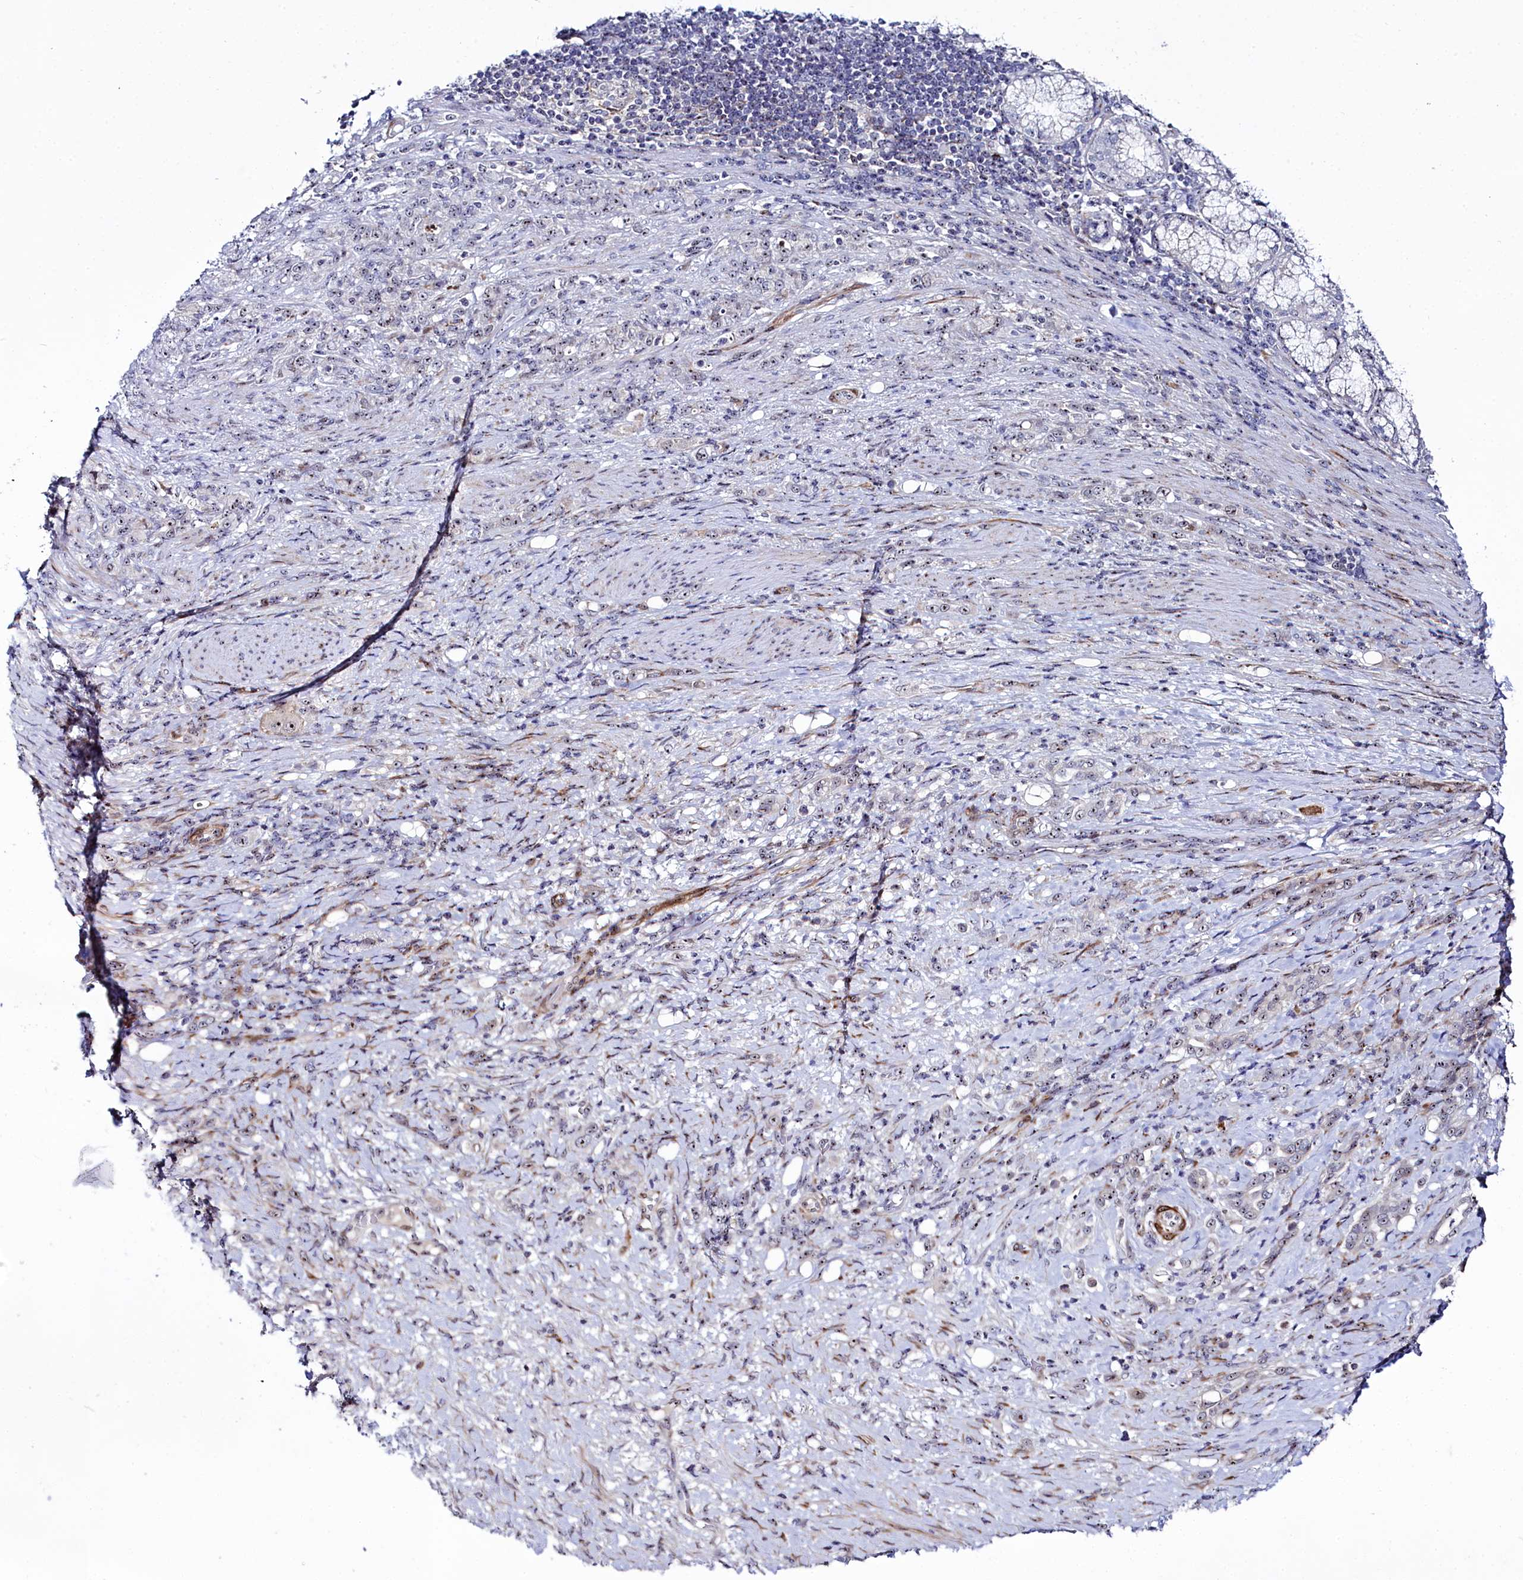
{"staining": {"intensity": "weak", "quantity": "<25%", "location": "nuclear"}, "tissue": "stomach cancer", "cell_type": "Tumor cells", "image_type": "cancer", "snomed": [{"axis": "morphology", "description": "Adenocarcinoma, NOS"}, {"axis": "topography", "description": "Stomach"}], "caption": "Tumor cells are negative for brown protein staining in stomach cancer.", "gene": "TCOF1", "patient": {"sex": "female", "age": 79}}